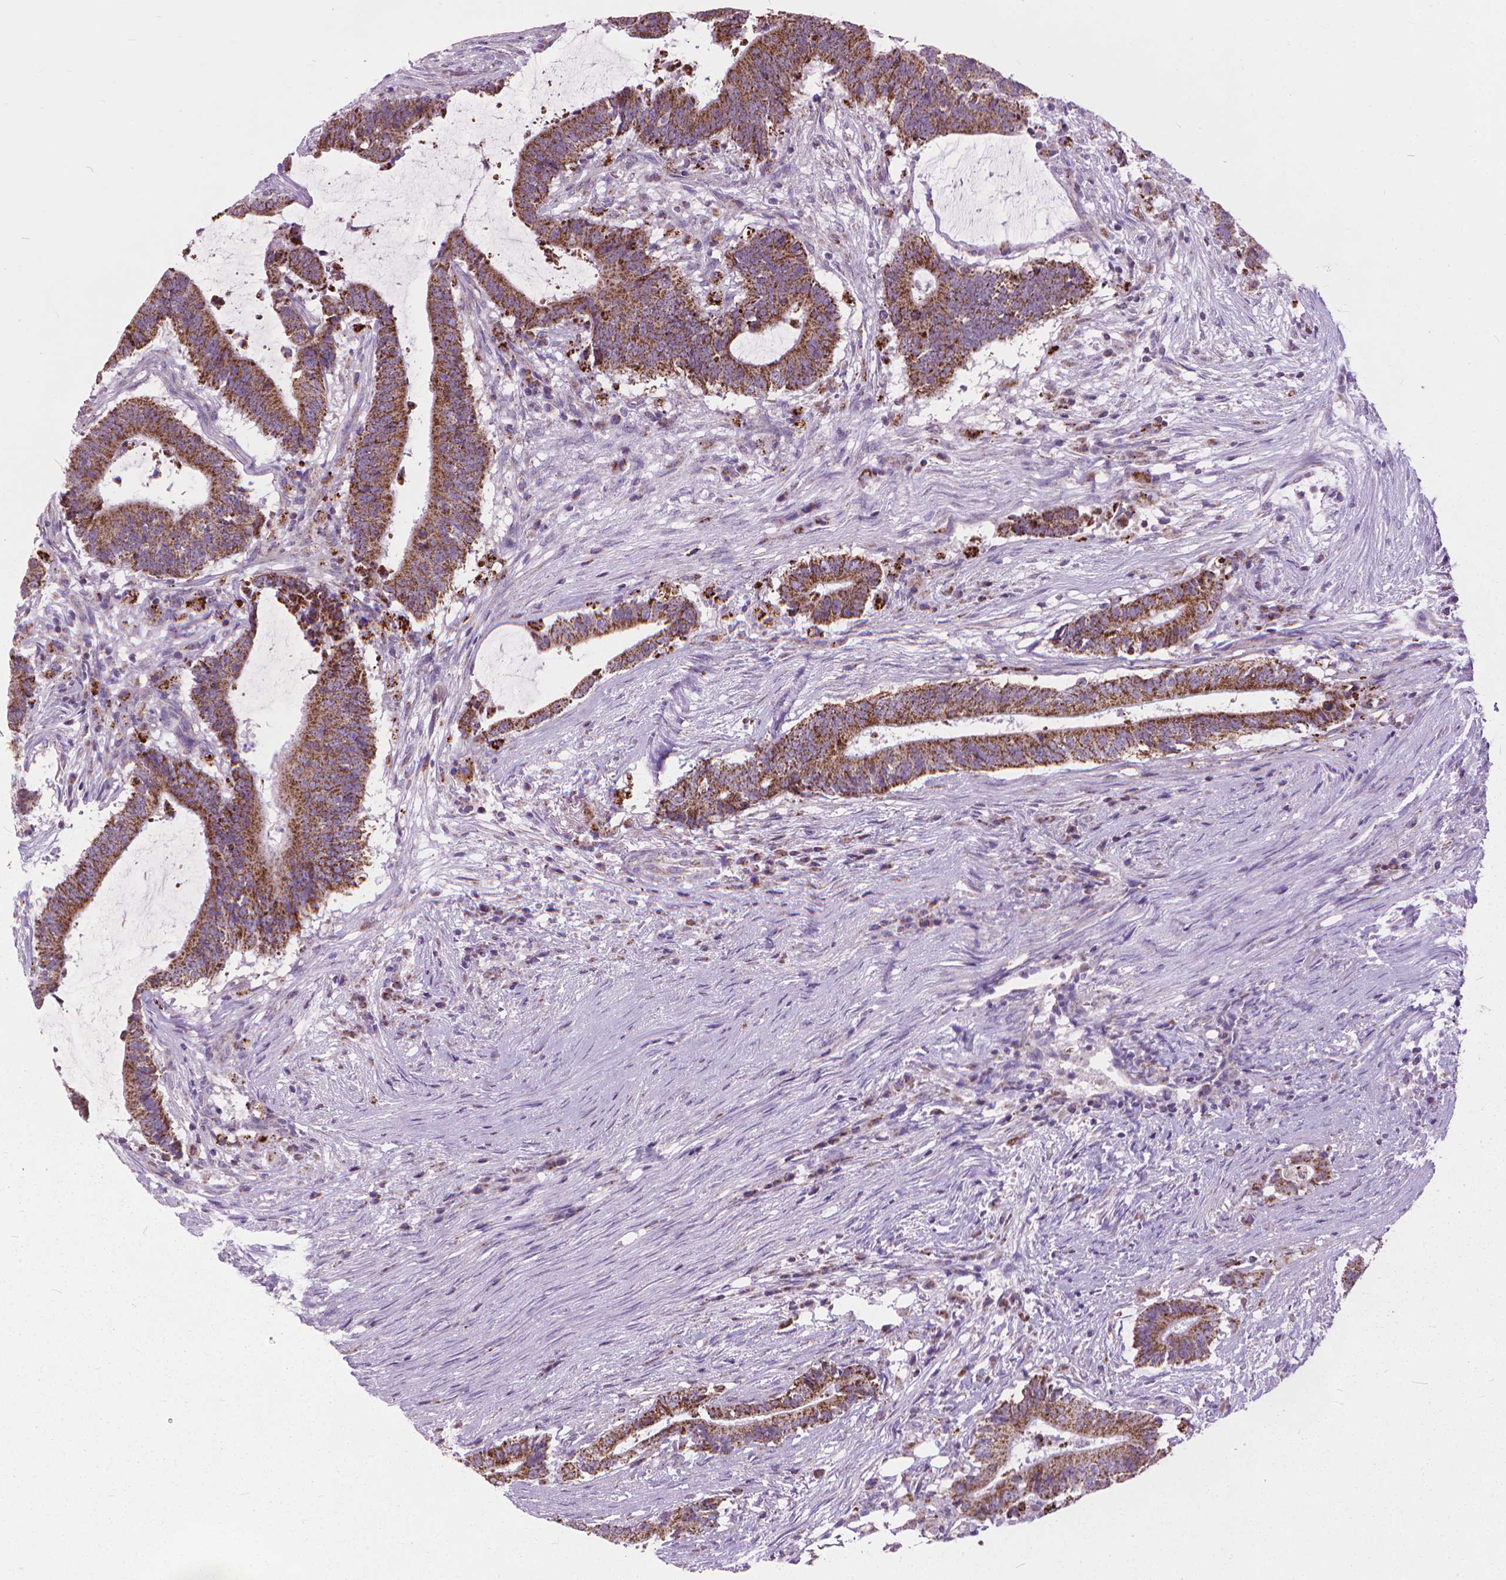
{"staining": {"intensity": "strong", "quantity": ">75%", "location": "cytoplasmic/membranous"}, "tissue": "colorectal cancer", "cell_type": "Tumor cells", "image_type": "cancer", "snomed": [{"axis": "morphology", "description": "Adenocarcinoma, NOS"}, {"axis": "topography", "description": "Colon"}], "caption": "Protein expression analysis of colorectal cancer (adenocarcinoma) displays strong cytoplasmic/membranous expression in approximately >75% of tumor cells.", "gene": "VDAC1", "patient": {"sex": "female", "age": 43}}